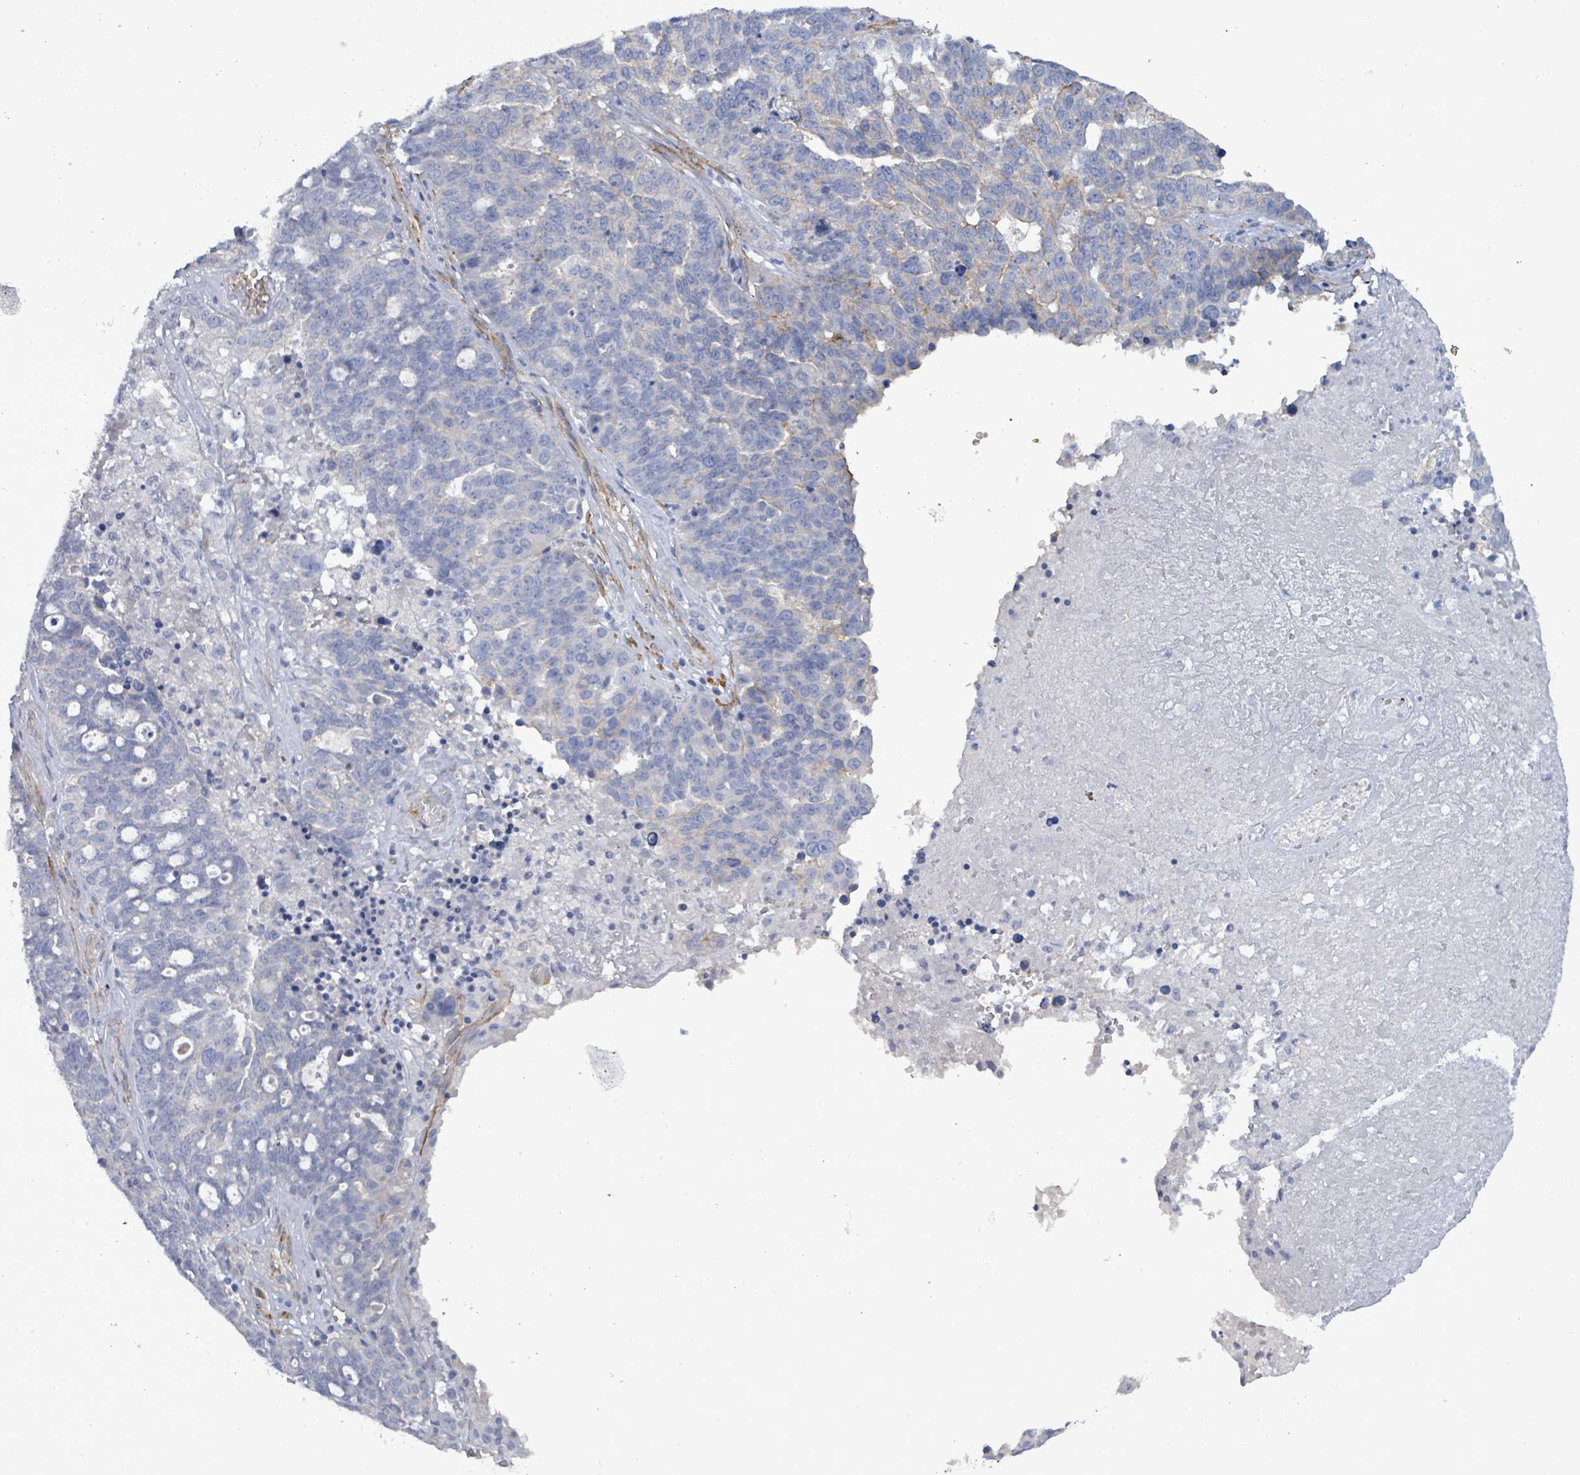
{"staining": {"intensity": "negative", "quantity": "none", "location": "none"}, "tissue": "ovarian cancer", "cell_type": "Tumor cells", "image_type": "cancer", "snomed": [{"axis": "morphology", "description": "Cystadenocarcinoma, serous, NOS"}, {"axis": "topography", "description": "Ovary"}], "caption": "Ovarian cancer was stained to show a protein in brown. There is no significant positivity in tumor cells.", "gene": "DMRTC1B", "patient": {"sex": "female", "age": 59}}